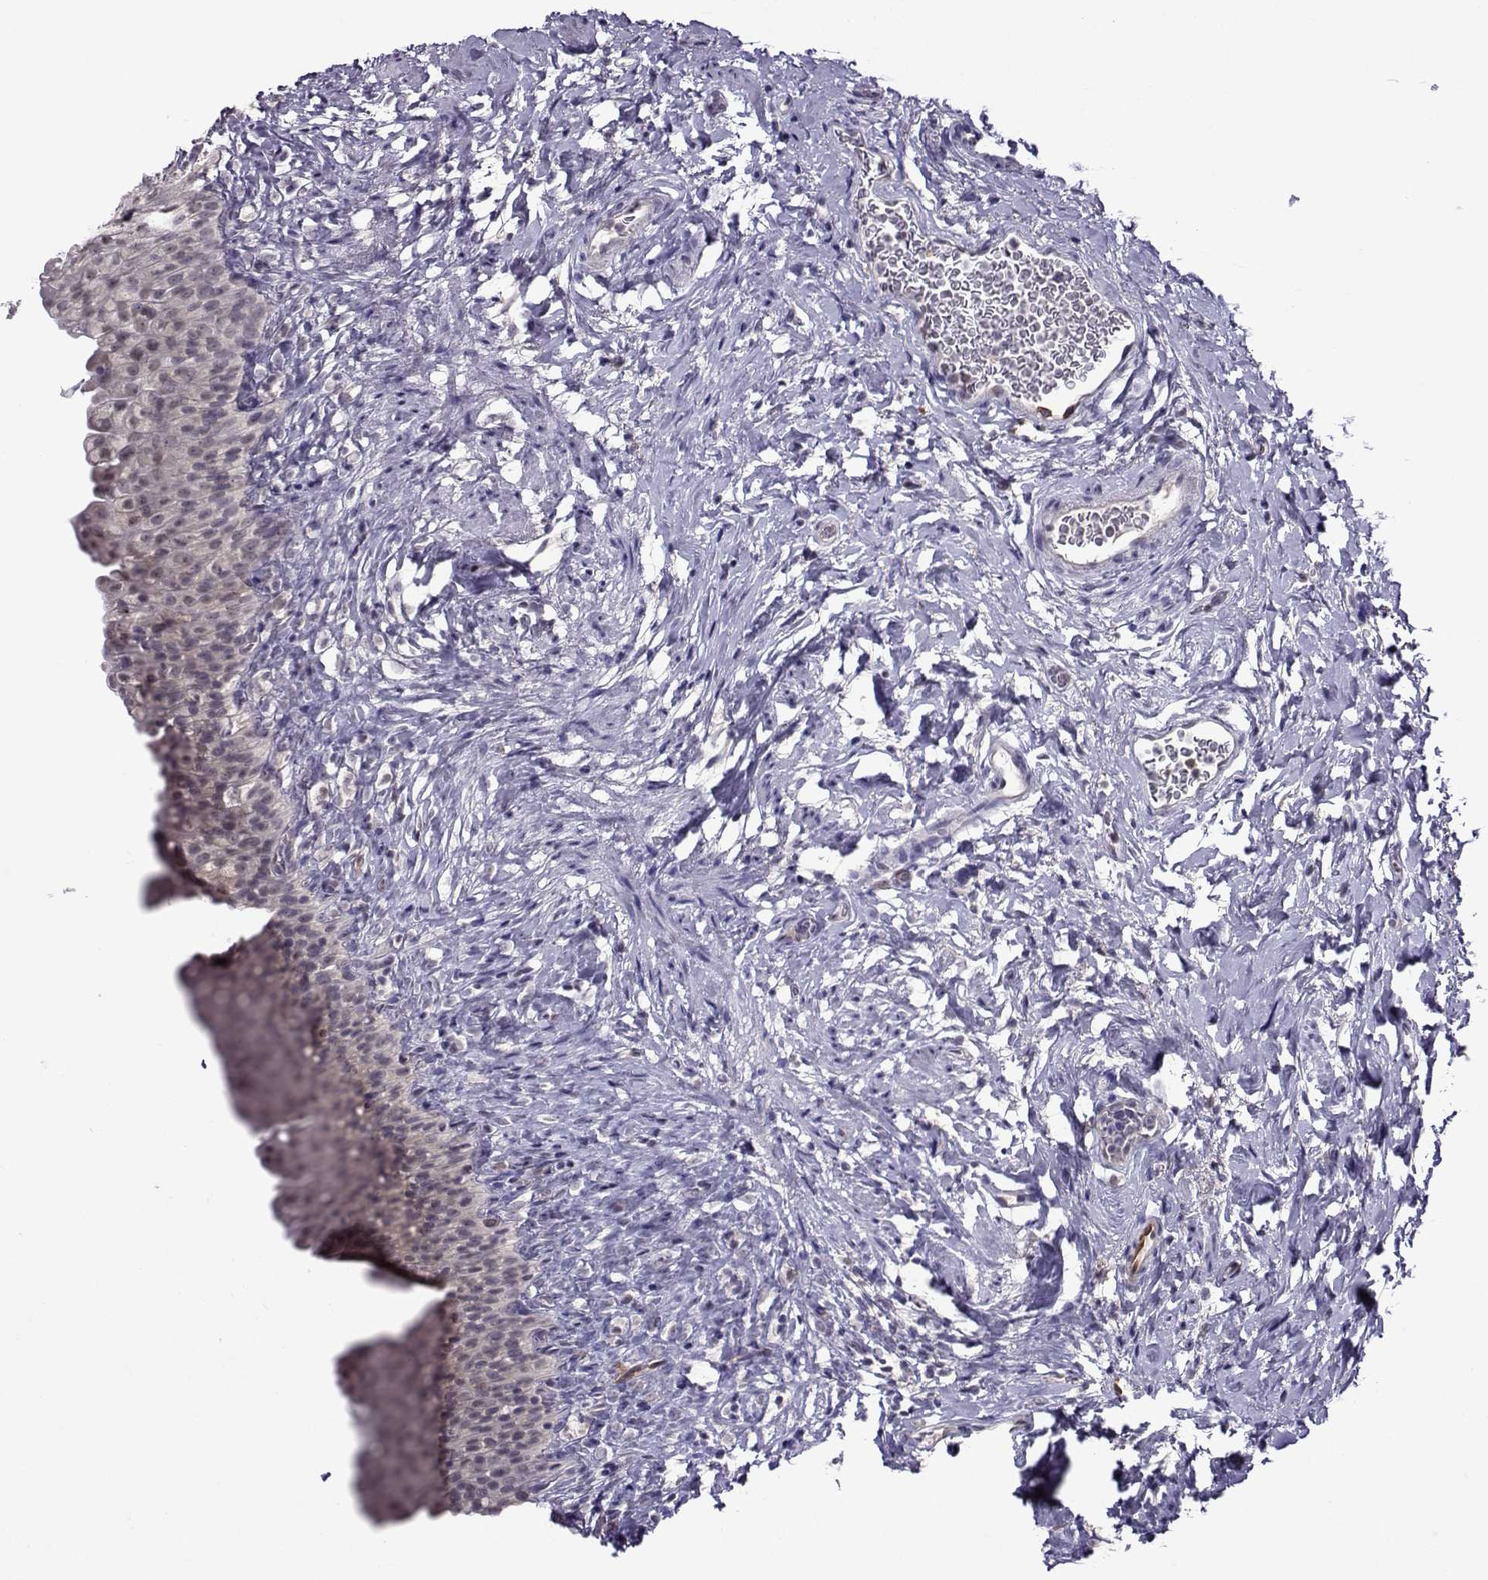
{"staining": {"intensity": "negative", "quantity": "none", "location": "none"}, "tissue": "urinary bladder", "cell_type": "Urothelial cells", "image_type": "normal", "snomed": [{"axis": "morphology", "description": "Normal tissue, NOS"}, {"axis": "topography", "description": "Urinary bladder"}], "caption": "Immunohistochemical staining of unremarkable urinary bladder reveals no significant positivity in urothelial cells. Brightfield microscopy of immunohistochemistry stained with DAB (3,3'-diaminobenzidine) (brown) and hematoxylin (blue), captured at high magnification.", "gene": "DDX20", "patient": {"sex": "male", "age": 76}}